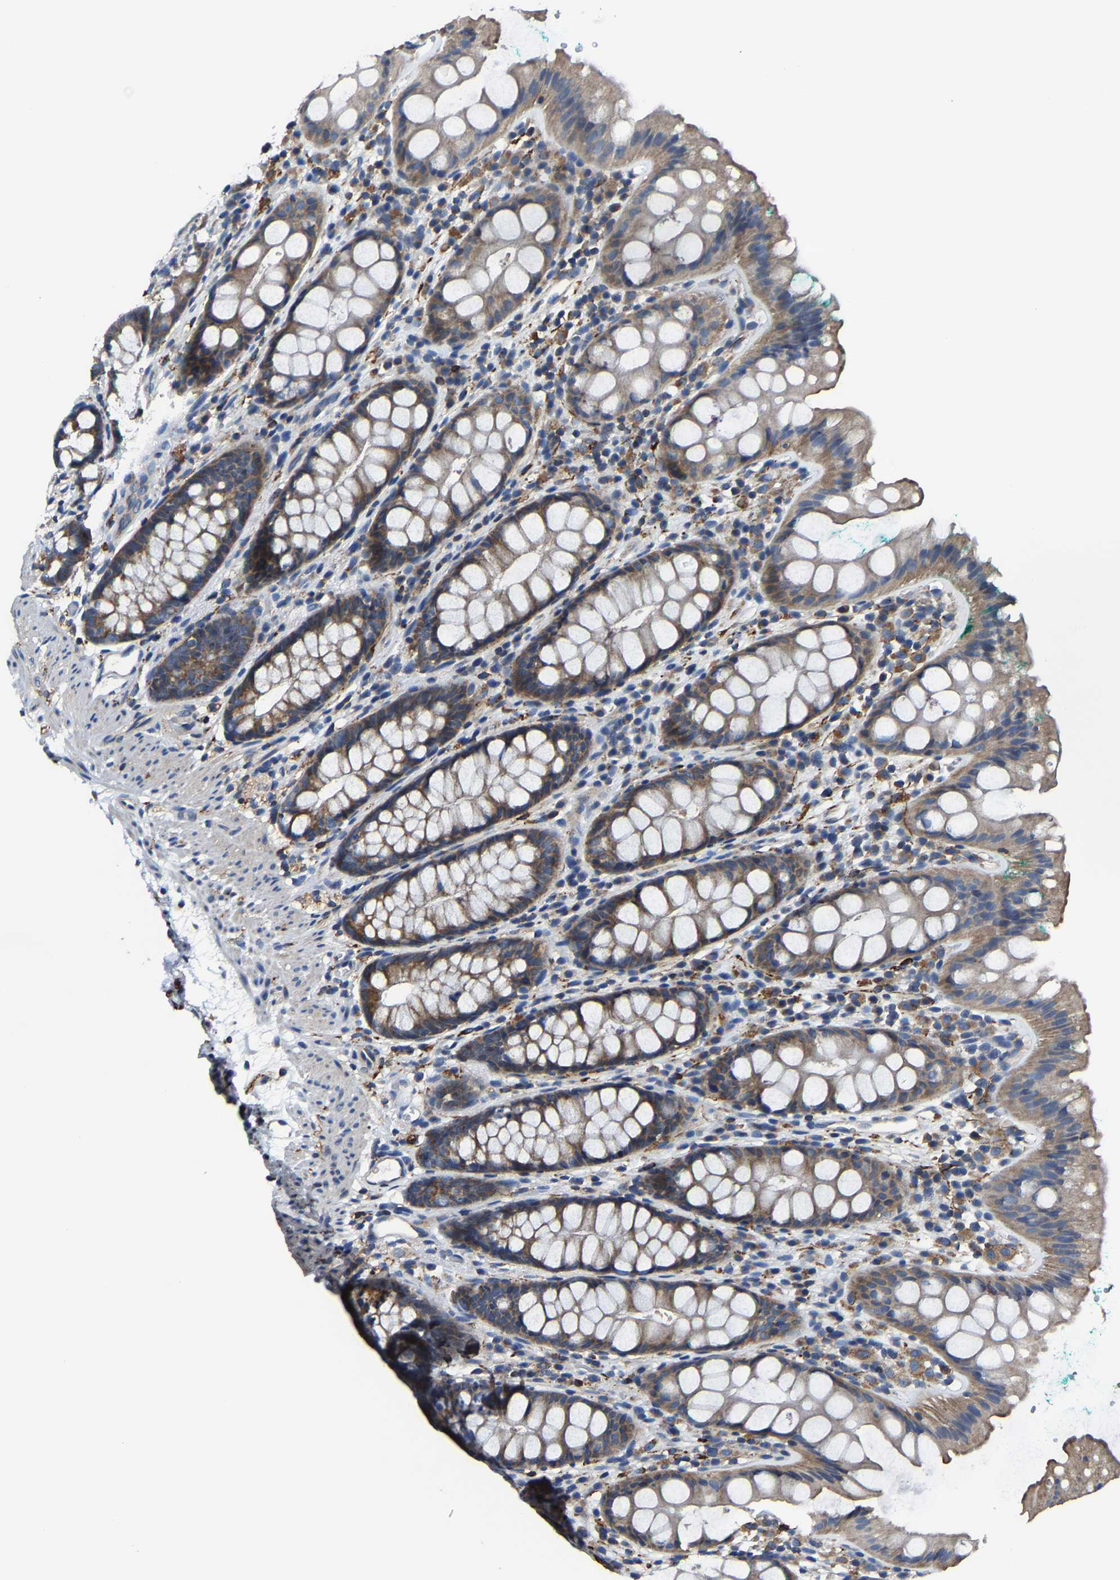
{"staining": {"intensity": "weak", "quantity": ">75%", "location": "cytoplasmic/membranous"}, "tissue": "rectum", "cell_type": "Glandular cells", "image_type": "normal", "snomed": [{"axis": "morphology", "description": "Normal tissue, NOS"}, {"axis": "topography", "description": "Rectum"}], "caption": "Weak cytoplasmic/membranous expression is seen in about >75% of glandular cells in benign rectum. (brown staining indicates protein expression, while blue staining denotes nuclei).", "gene": "AGK", "patient": {"sex": "female", "age": 65}}